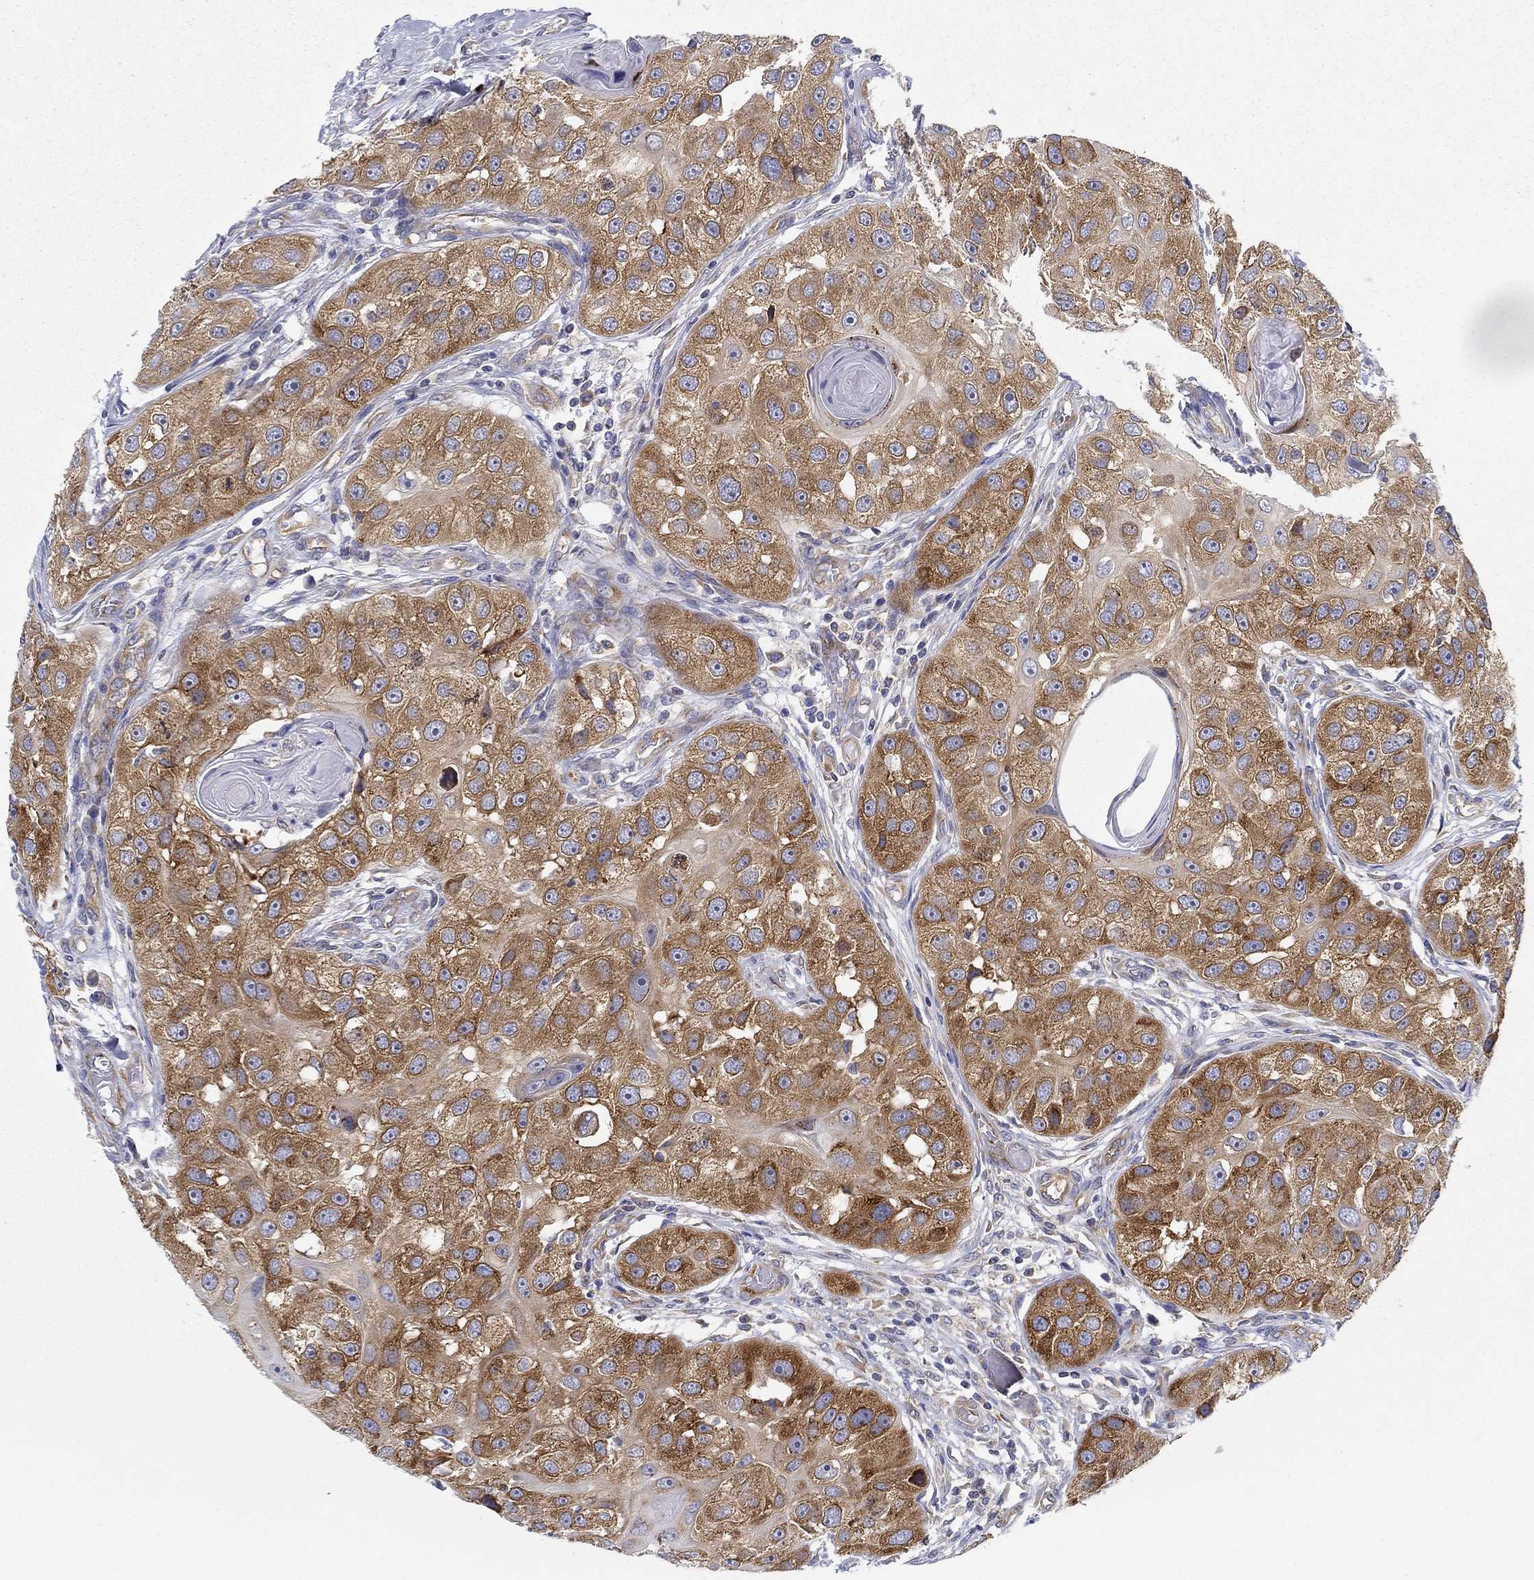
{"staining": {"intensity": "strong", "quantity": "25%-75%", "location": "cytoplasmic/membranous"}, "tissue": "head and neck cancer", "cell_type": "Tumor cells", "image_type": "cancer", "snomed": [{"axis": "morphology", "description": "Normal tissue, NOS"}, {"axis": "morphology", "description": "Squamous cell carcinoma, NOS"}, {"axis": "topography", "description": "Skeletal muscle"}, {"axis": "topography", "description": "Head-Neck"}], "caption": "About 25%-75% of tumor cells in head and neck cancer display strong cytoplasmic/membranous protein positivity as visualized by brown immunohistochemical staining.", "gene": "FXR1", "patient": {"sex": "male", "age": 51}}